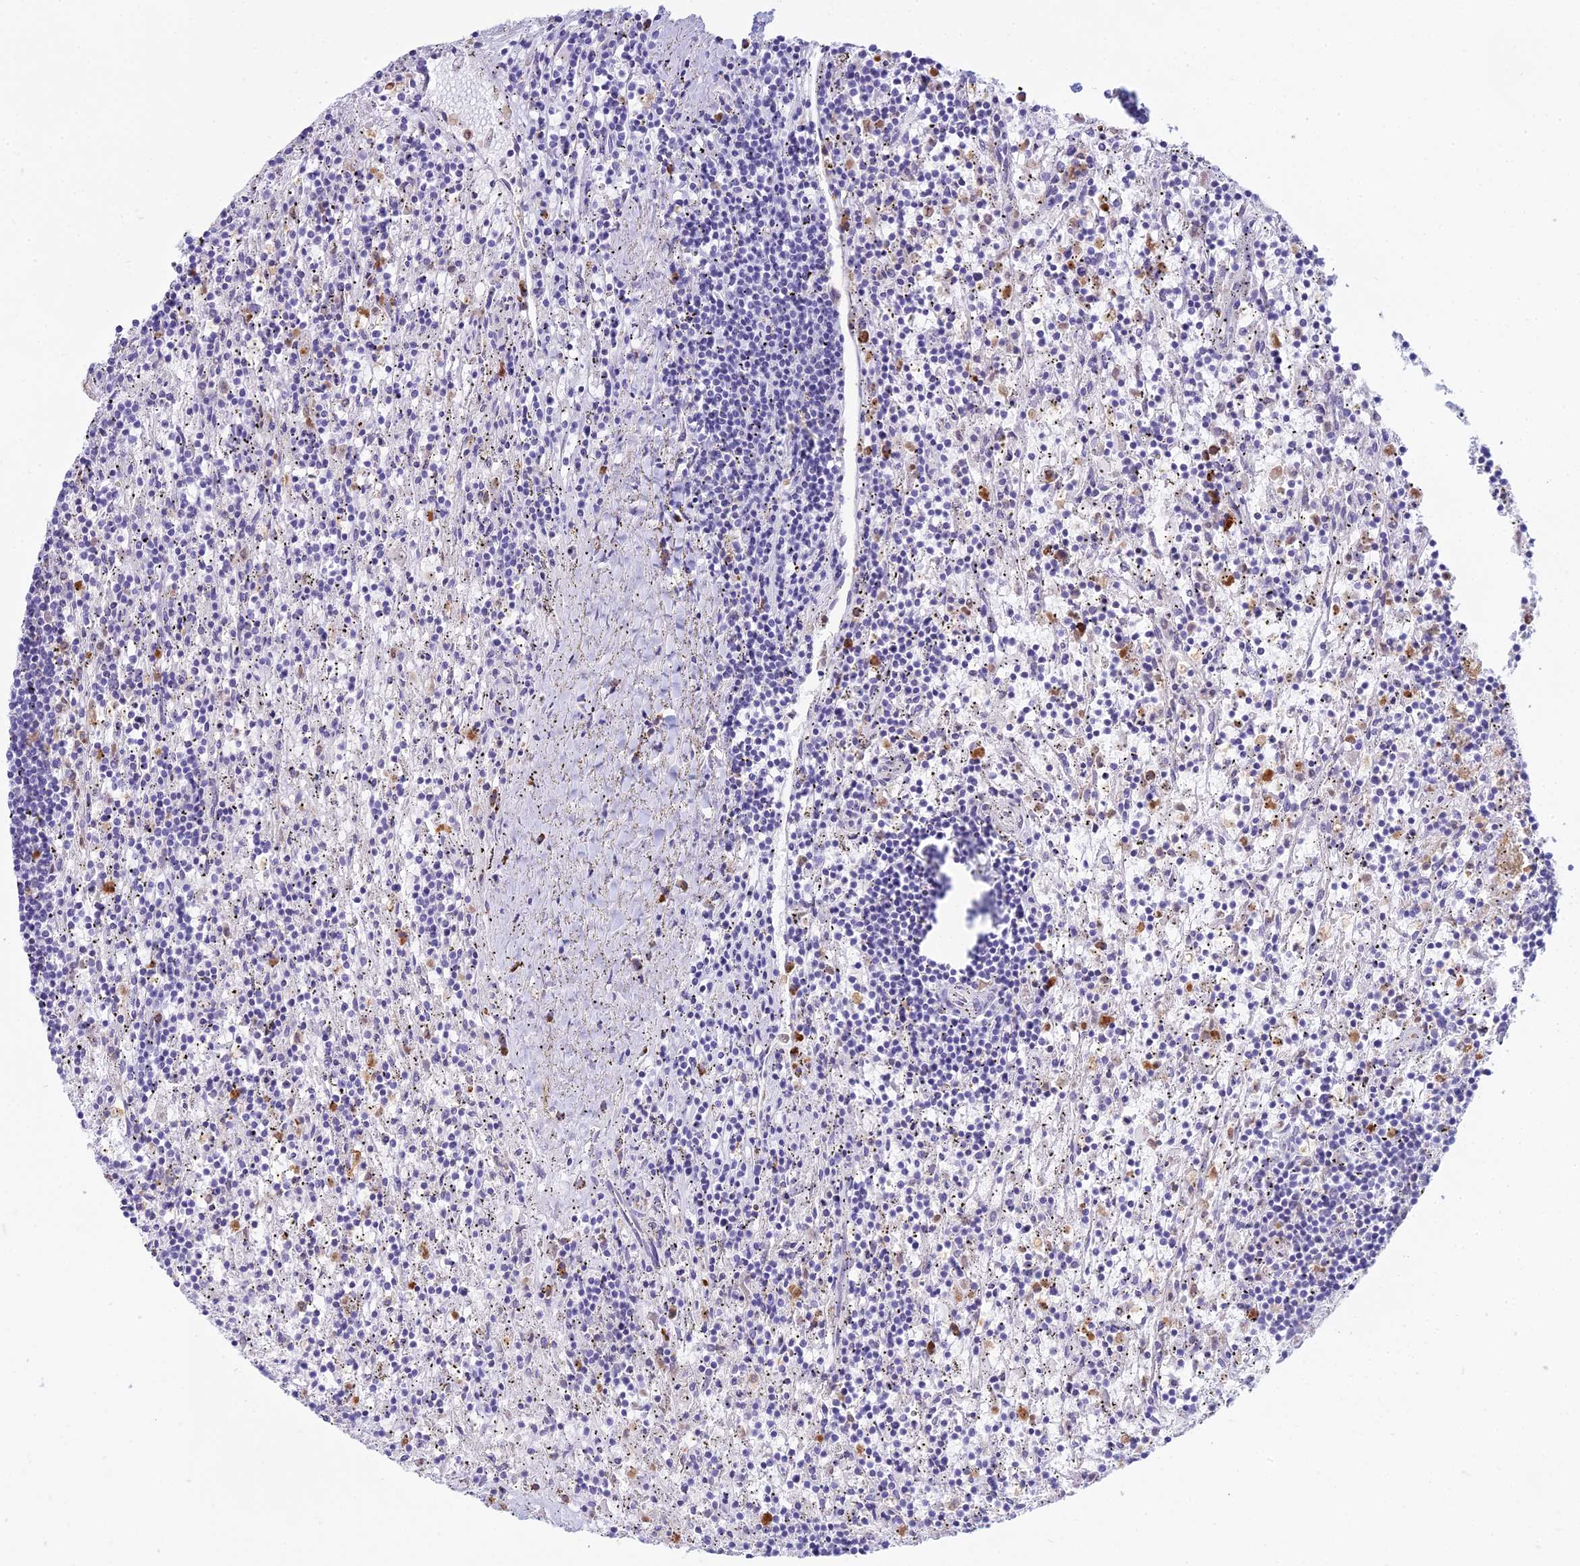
{"staining": {"intensity": "negative", "quantity": "none", "location": "none"}, "tissue": "lymphoma", "cell_type": "Tumor cells", "image_type": "cancer", "snomed": [{"axis": "morphology", "description": "Malignant lymphoma, non-Hodgkin's type, Low grade"}, {"axis": "topography", "description": "Spleen"}], "caption": "Tumor cells are negative for protein expression in human lymphoma. The staining was performed using DAB (3,3'-diaminobenzidine) to visualize the protein expression in brown, while the nuclei were stained in blue with hematoxylin (Magnification: 20x).", "gene": "HM13", "patient": {"sex": "male", "age": 76}}